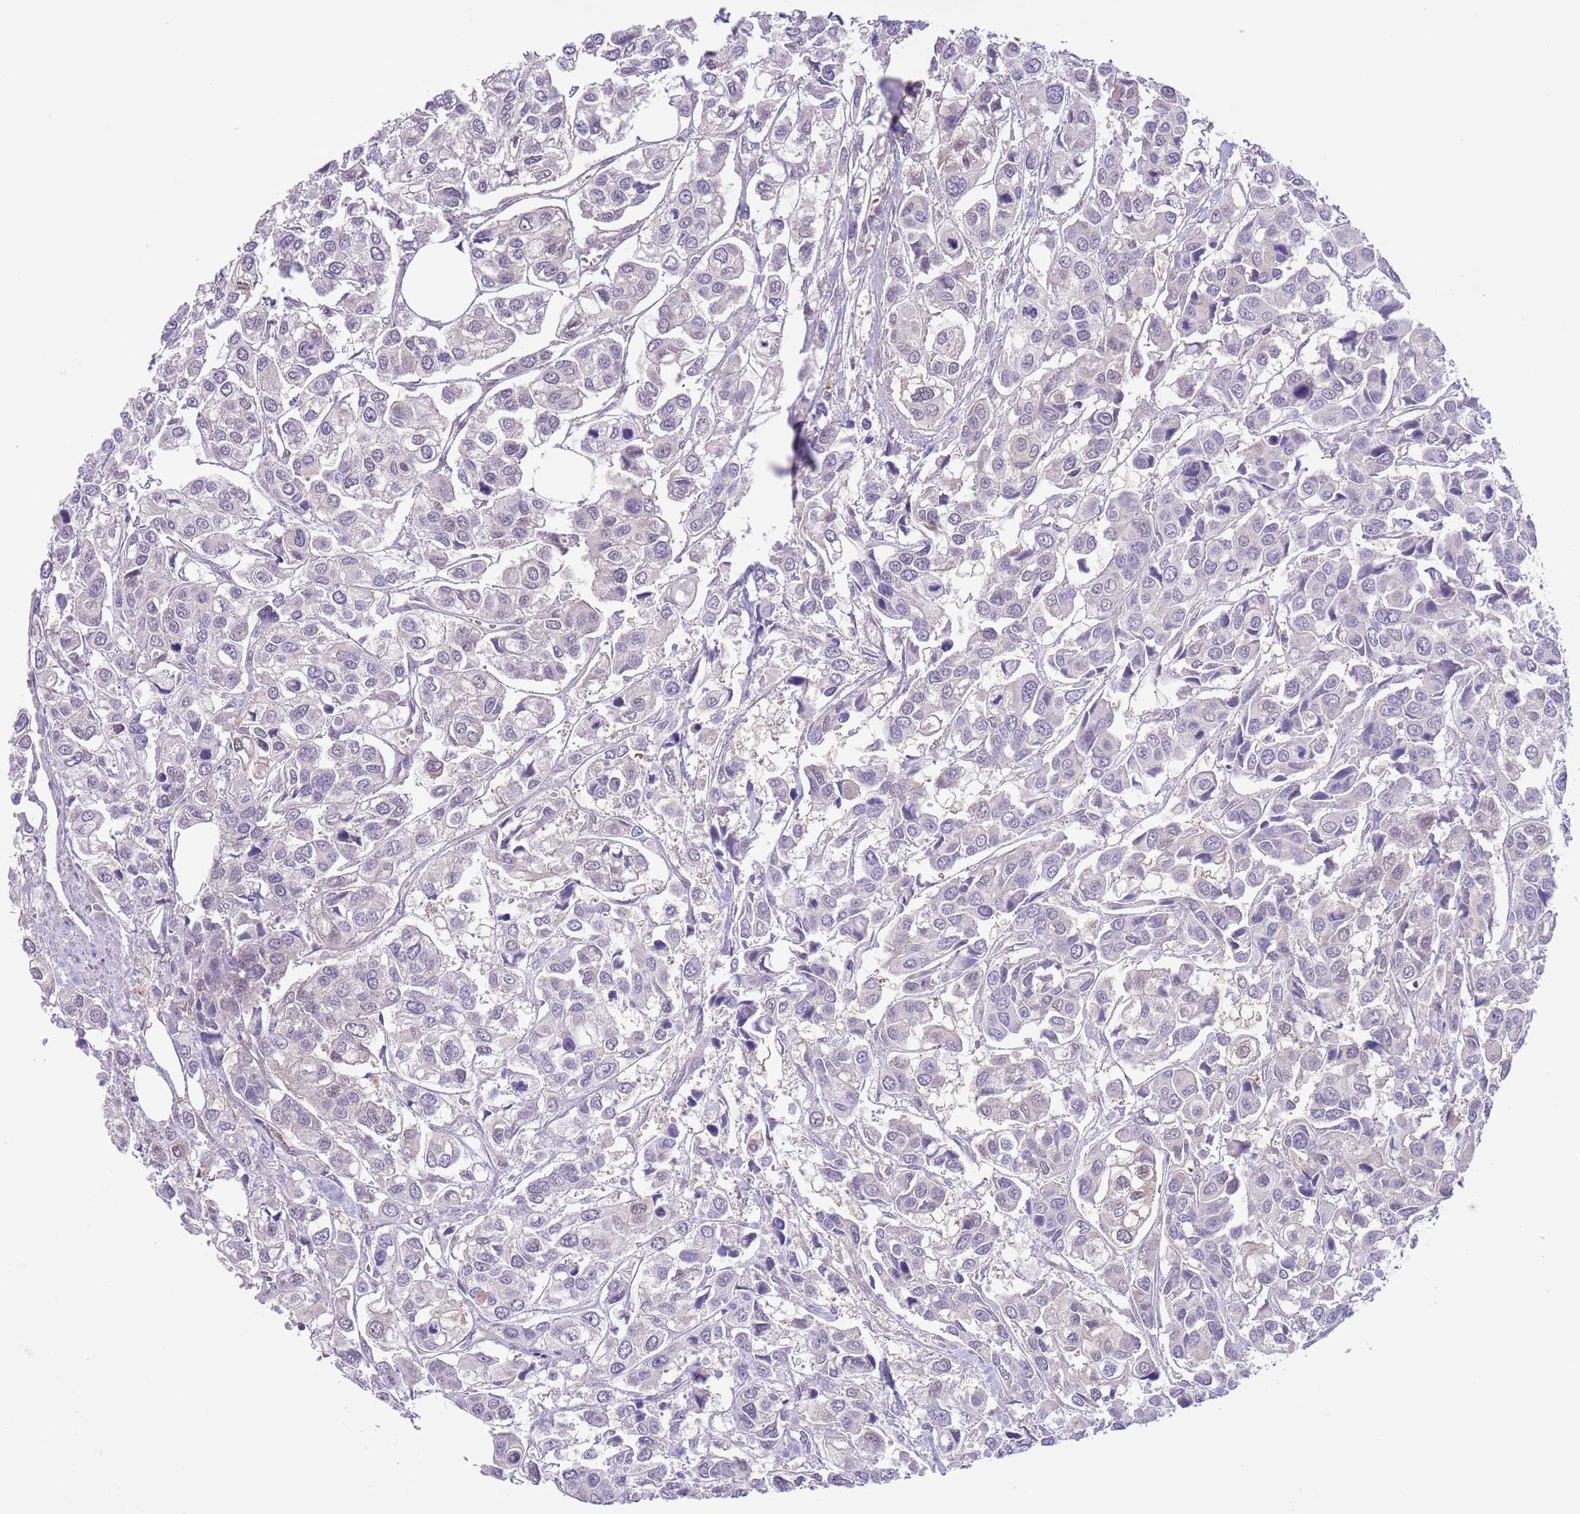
{"staining": {"intensity": "negative", "quantity": "none", "location": "none"}, "tissue": "urothelial cancer", "cell_type": "Tumor cells", "image_type": "cancer", "snomed": [{"axis": "morphology", "description": "Urothelial carcinoma, High grade"}, {"axis": "topography", "description": "Urinary bladder"}], "caption": "The micrograph demonstrates no significant positivity in tumor cells of high-grade urothelial carcinoma. Brightfield microscopy of IHC stained with DAB (brown) and hematoxylin (blue), captured at high magnification.", "gene": "HDHD2", "patient": {"sex": "male", "age": 67}}